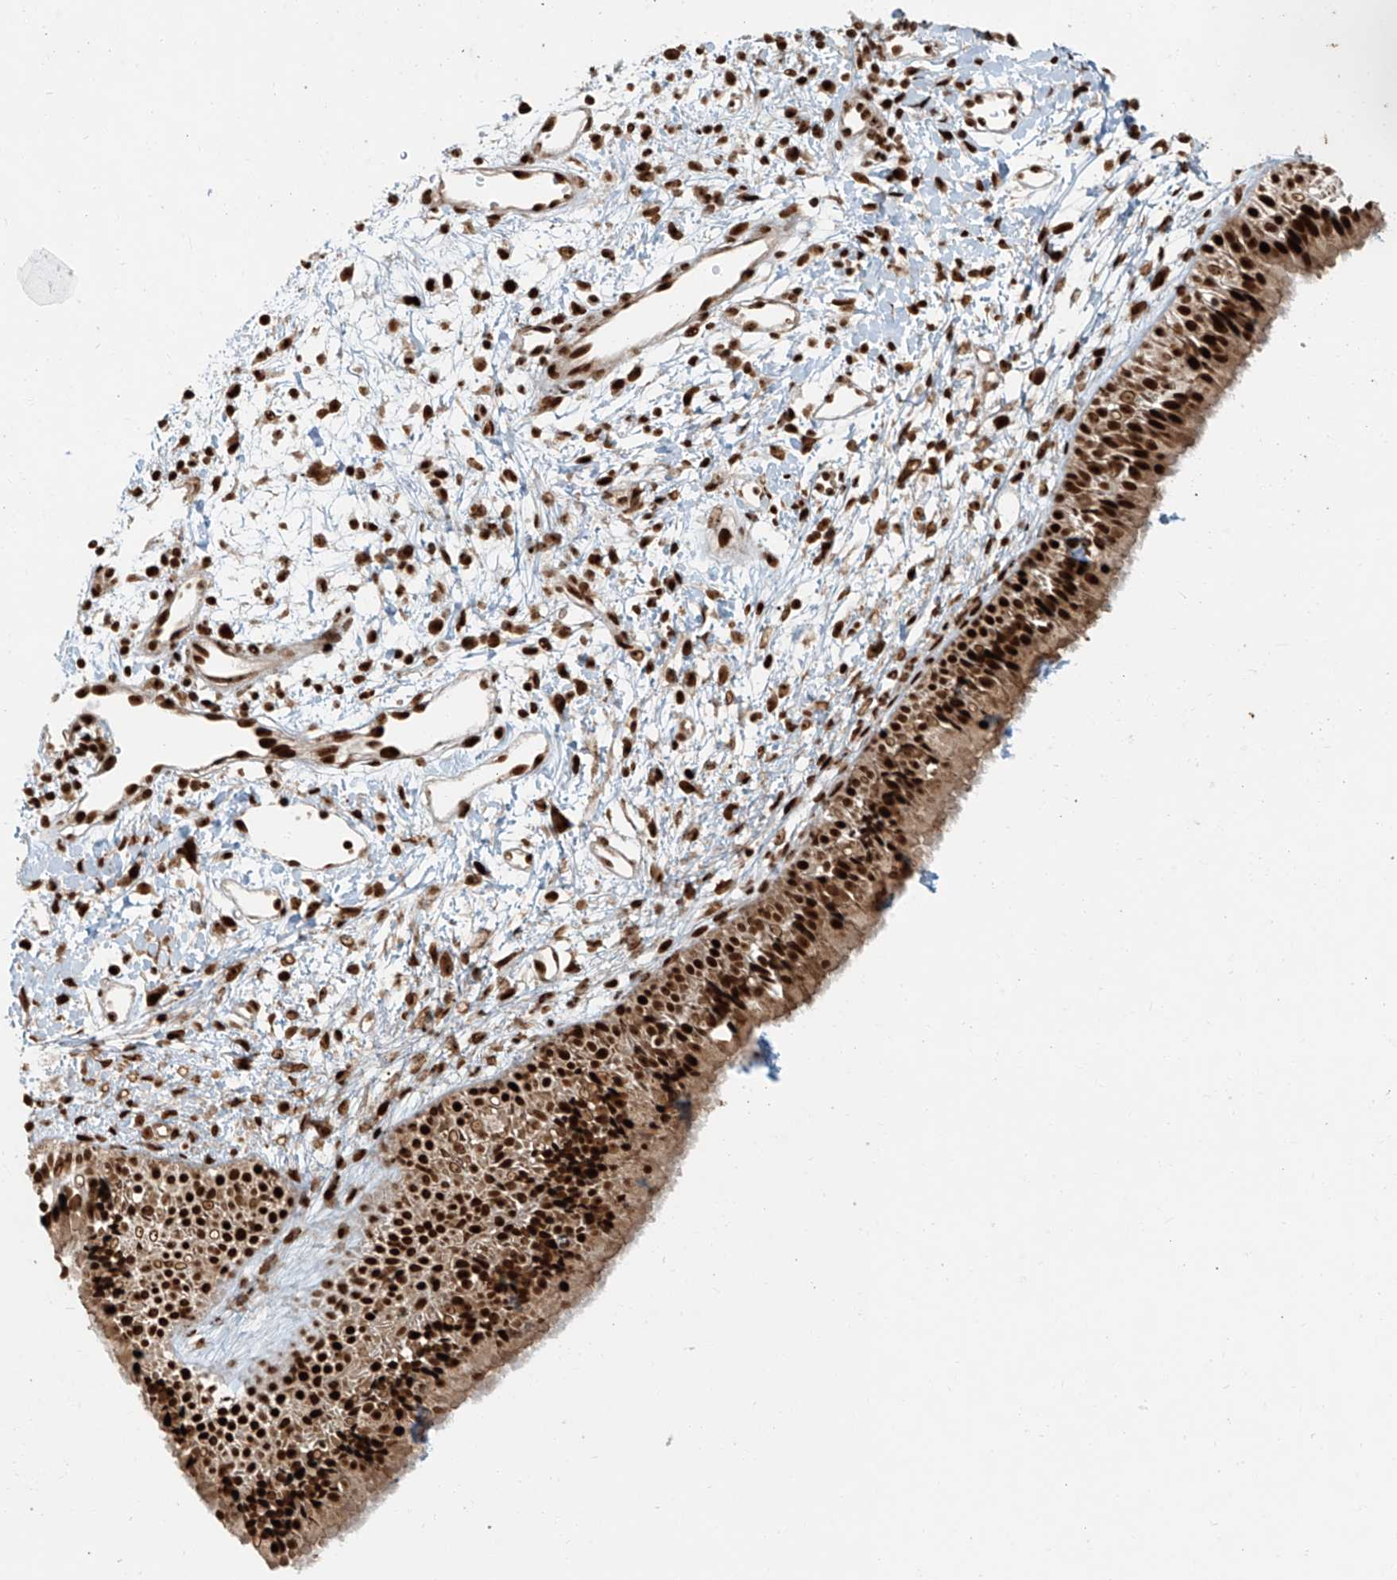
{"staining": {"intensity": "strong", "quantity": ">75%", "location": "nuclear"}, "tissue": "nasopharynx", "cell_type": "Respiratory epithelial cells", "image_type": "normal", "snomed": [{"axis": "morphology", "description": "Normal tissue, NOS"}, {"axis": "topography", "description": "Nasopharynx"}], "caption": "Protein analysis of benign nasopharynx displays strong nuclear positivity in approximately >75% of respiratory epithelial cells. (Stains: DAB (3,3'-diaminobenzidine) in brown, nuclei in blue, Microscopy: brightfield microscopy at high magnification).", "gene": "FAM193B", "patient": {"sex": "male", "age": 22}}